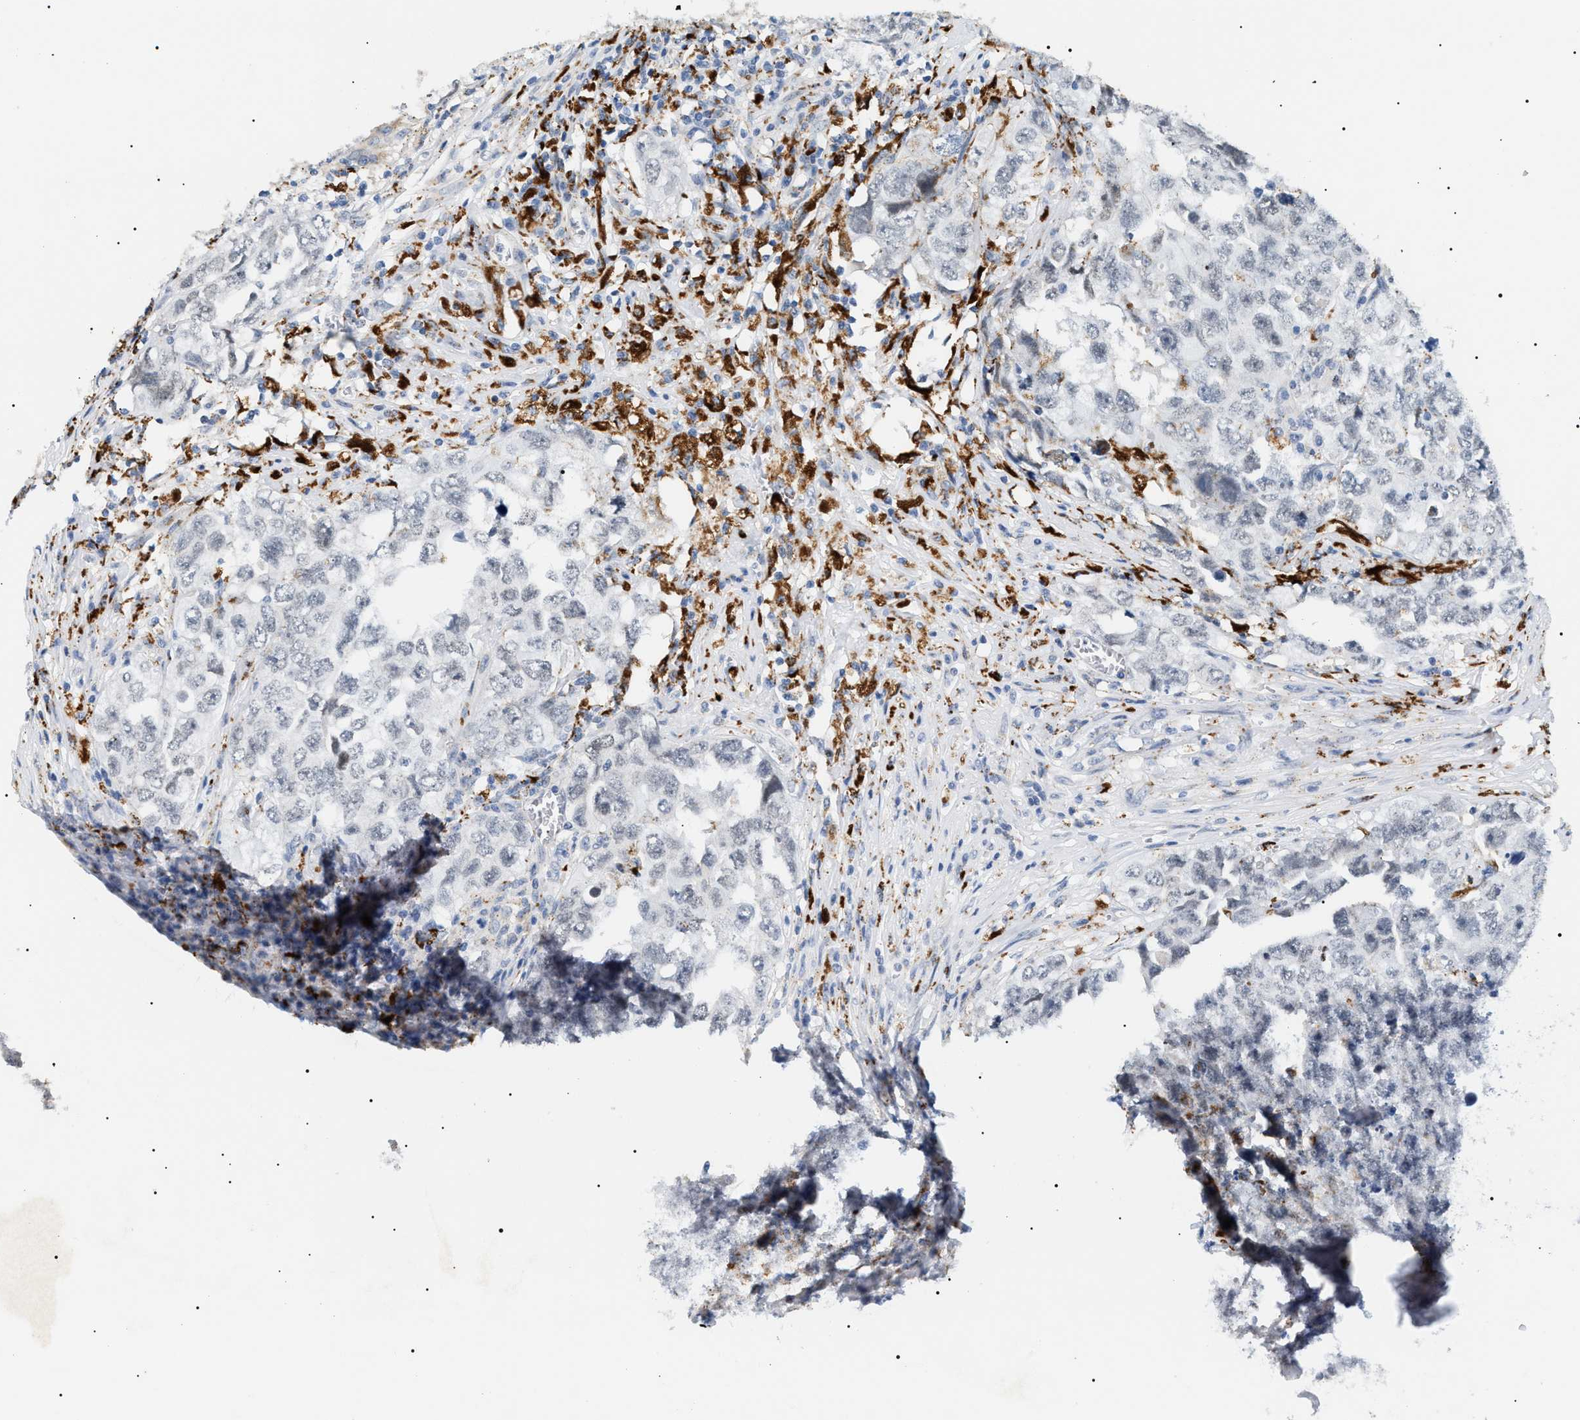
{"staining": {"intensity": "negative", "quantity": "none", "location": "none"}, "tissue": "testis cancer", "cell_type": "Tumor cells", "image_type": "cancer", "snomed": [{"axis": "morphology", "description": "Seminoma, NOS"}, {"axis": "morphology", "description": "Carcinoma, Embryonal, NOS"}, {"axis": "topography", "description": "Testis"}], "caption": "Immunohistochemical staining of human testis embryonal carcinoma shows no significant positivity in tumor cells. (Brightfield microscopy of DAB (3,3'-diaminobenzidine) immunohistochemistry at high magnification).", "gene": "HSD17B11", "patient": {"sex": "male", "age": 43}}